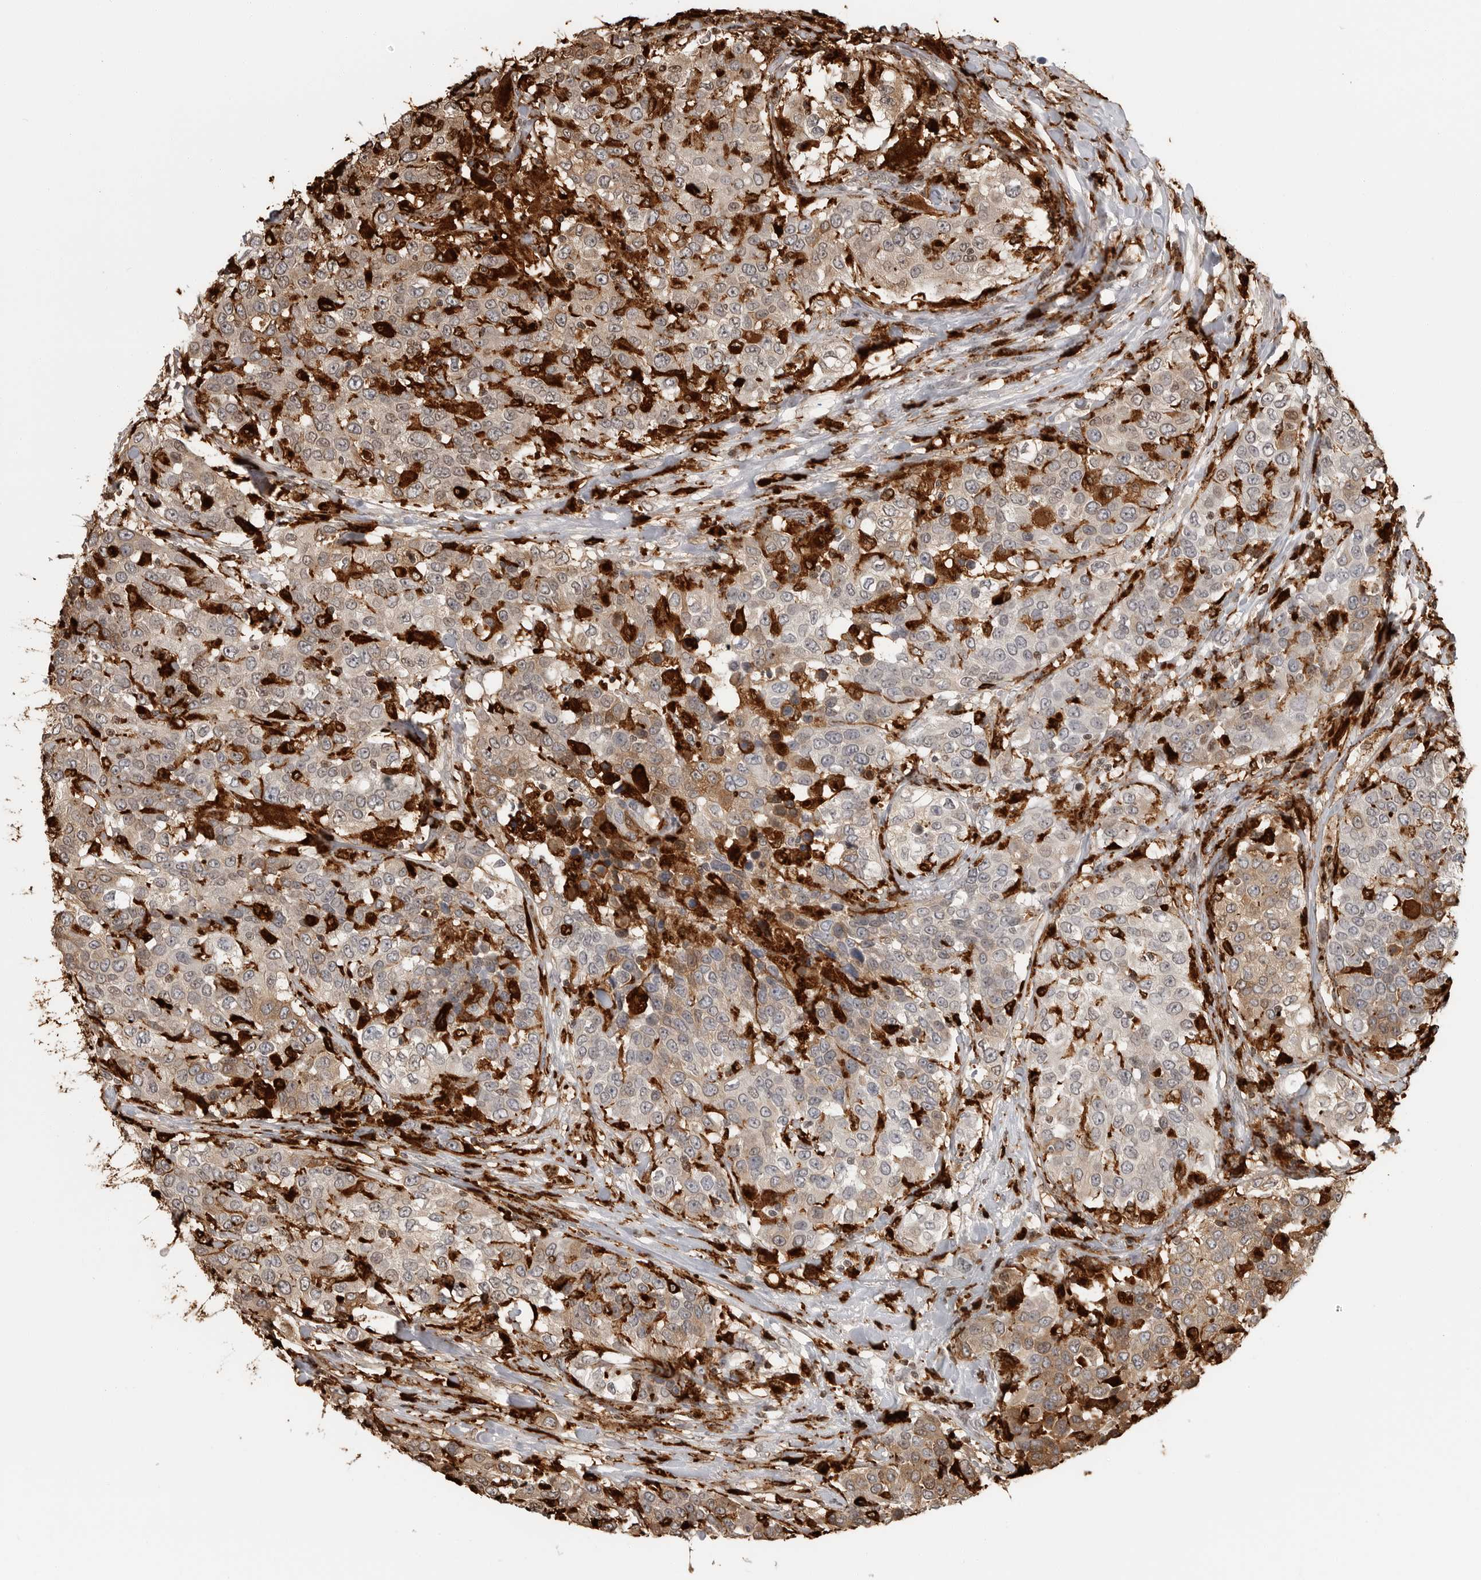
{"staining": {"intensity": "weak", "quantity": "25%-75%", "location": "cytoplasmic/membranous"}, "tissue": "urothelial cancer", "cell_type": "Tumor cells", "image_type": "cancer", "snomed": [{"axis": "morphology", "description": "Urothelial carcinoma, High grade"}, {"axis": "topography", "description": "Urinary bladder"}], "caption": "Tumor cells exhibit low levels of weak cytoplasmic/membranous staining in about 25%-75% of cells in human high-grade urothelial carcinoma.", "gene": "IFI30", "patient": {"sex": "female", "age": 80}}